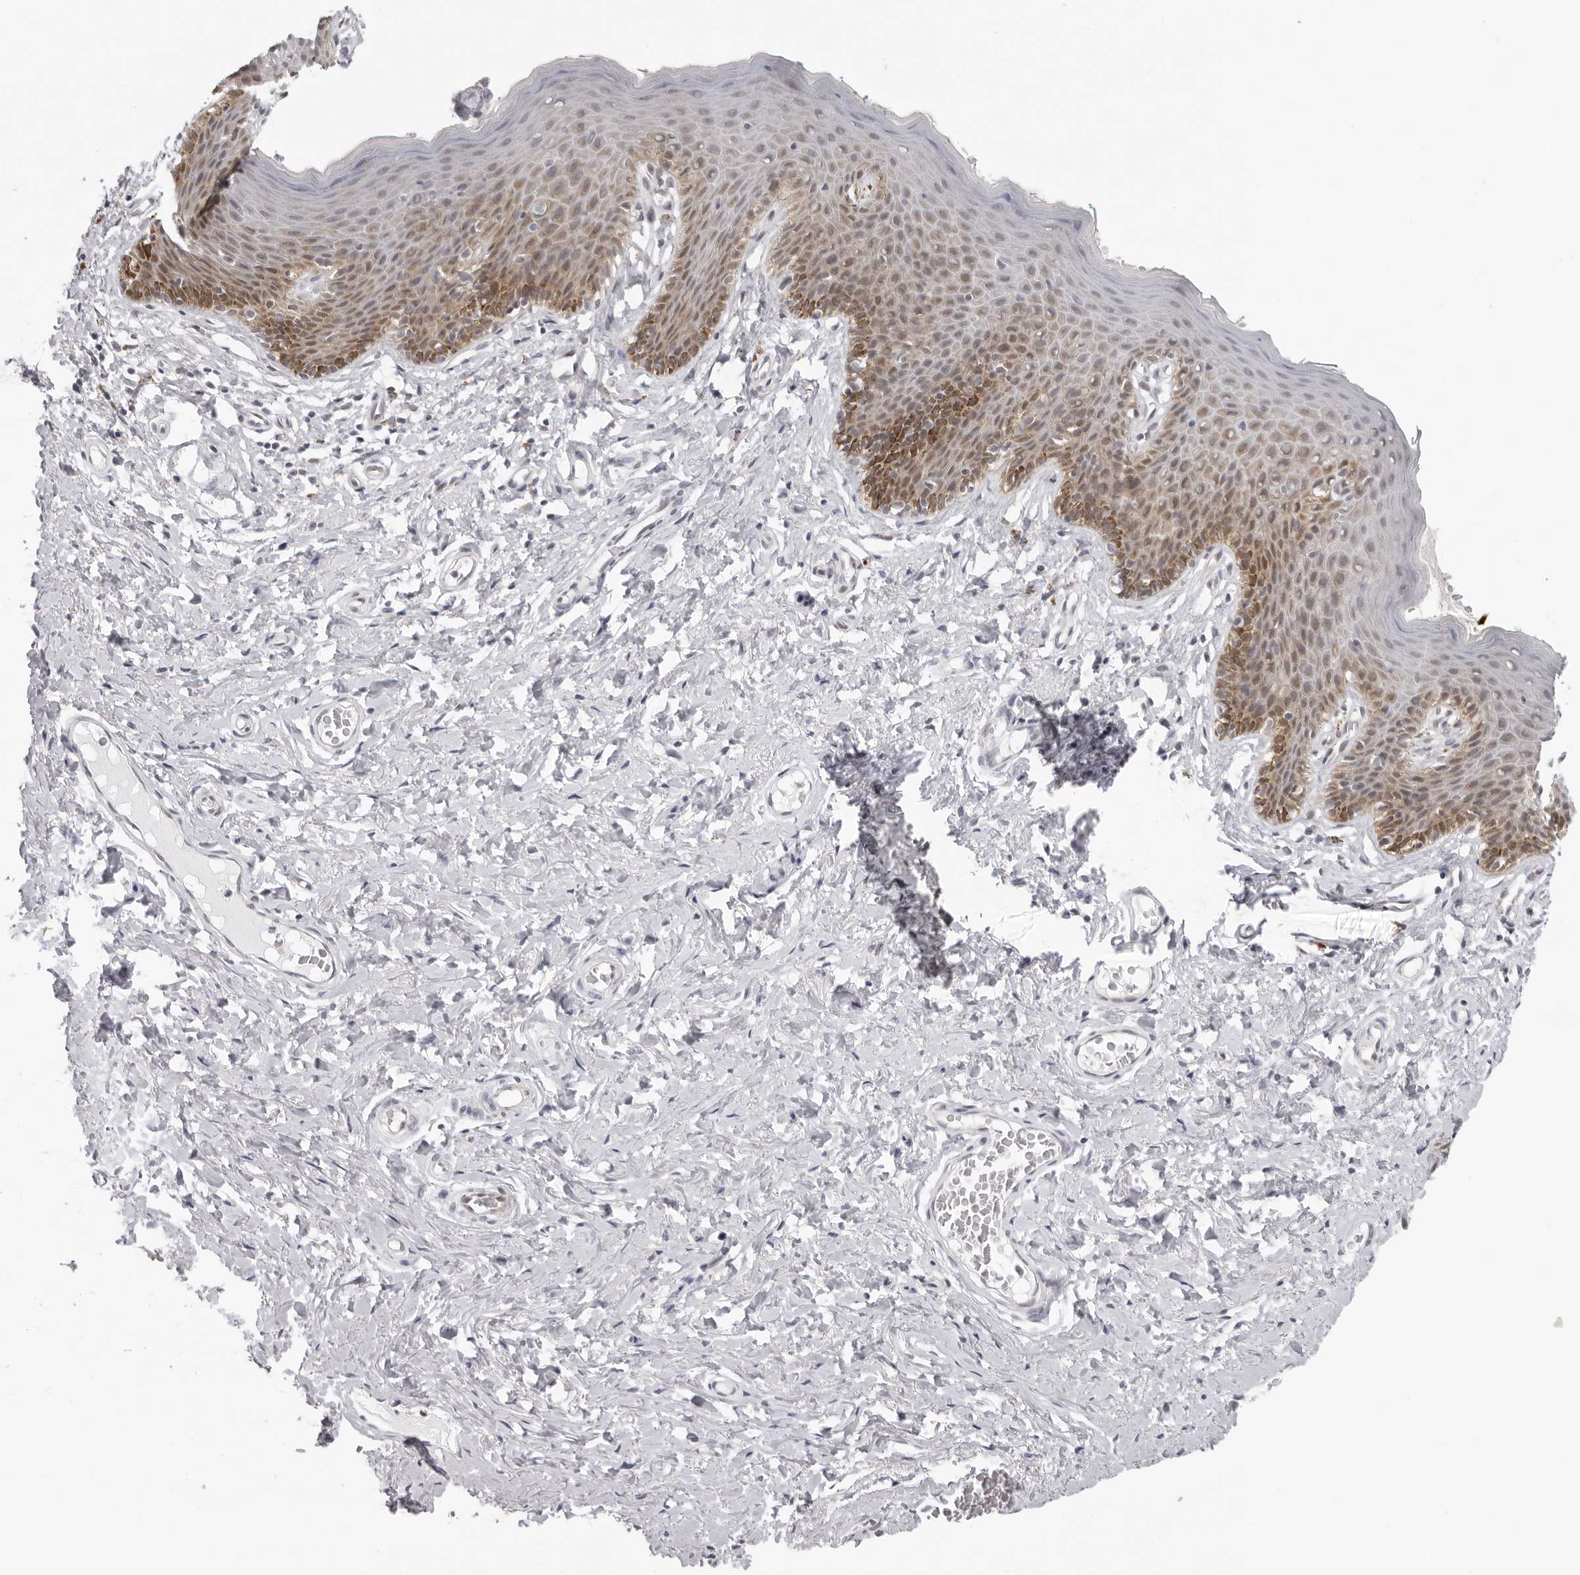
{"staining": {"intensity": "moderate", "quantity": "25%-75%", "location": "cytoplasmic/membranous,nuclear"}, "tissue": "skin", "cell_type": "Epidermal cells", "image_type": "normal", "snomed": [{"axis": "morphology", "description": "Normal tissue, NOS"}, {"axis": "topography", "description": "Vulva"}], "caption": "This histopathology image reveals immunohistochemistry (IHC) staining of normal skin, with medium moderate cytoplasmic/membranous,nuclear expression in approximately 25%-75% of epidermal cells.", "gene": "CASP7", "patient": {"sex": "female", "age": 66}}